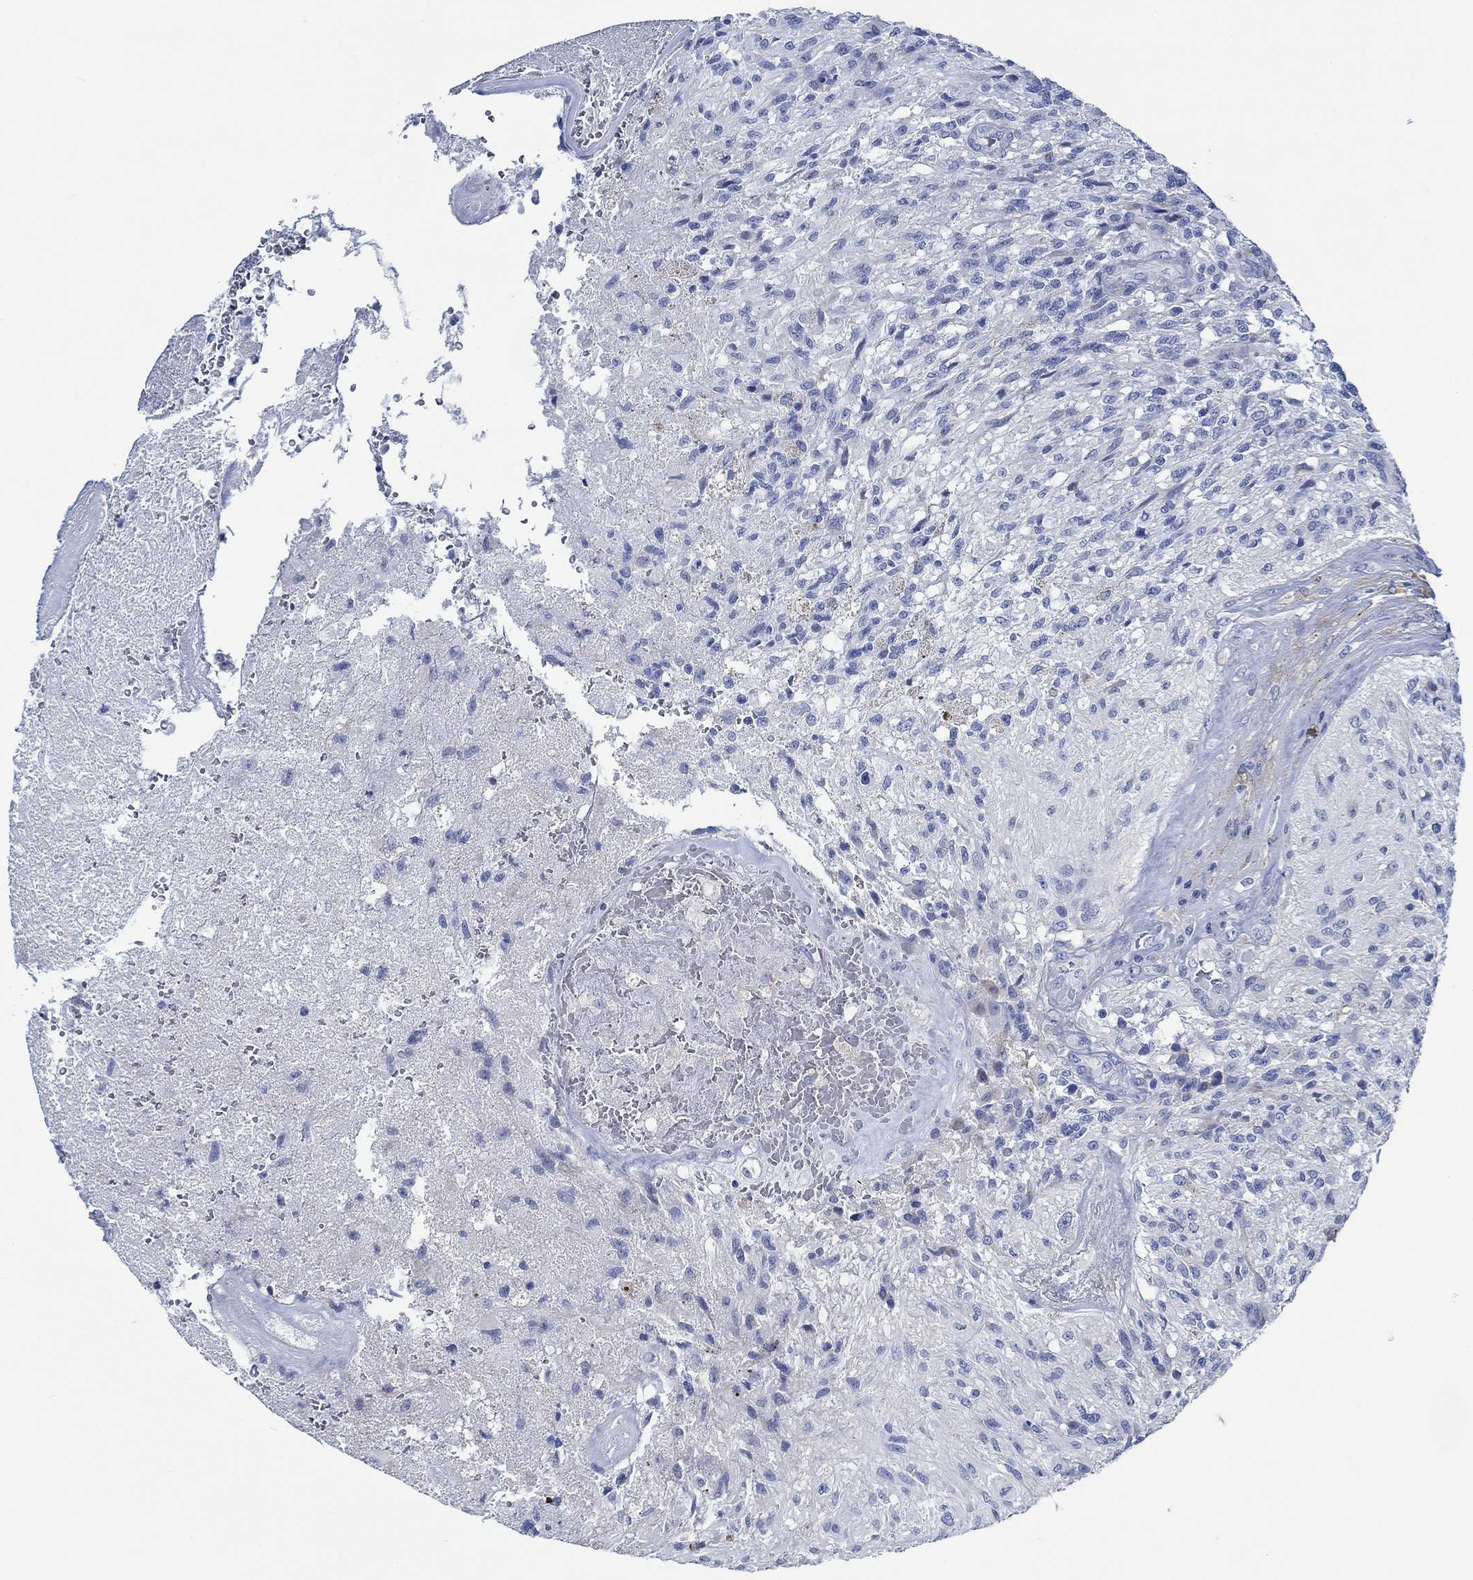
{"staining": {"intensity": "negative", "quantity": "none", "location": "none"}, "tissue": "glioma", "cell_type": "Tumor cells", "image_type": "cancer", "snomed": [{"axis": "morphology", "description": "Glioma, malignant, High grade"}, {"axis": "topography", "description": "Brain"}], "caption": "A histopathology image of malignant glioma (high-grade) stained for a protein reveals no brown staining in tumor cells.", "gene": "SVEP1", "patient": {"sex": "male", "age": 56}}